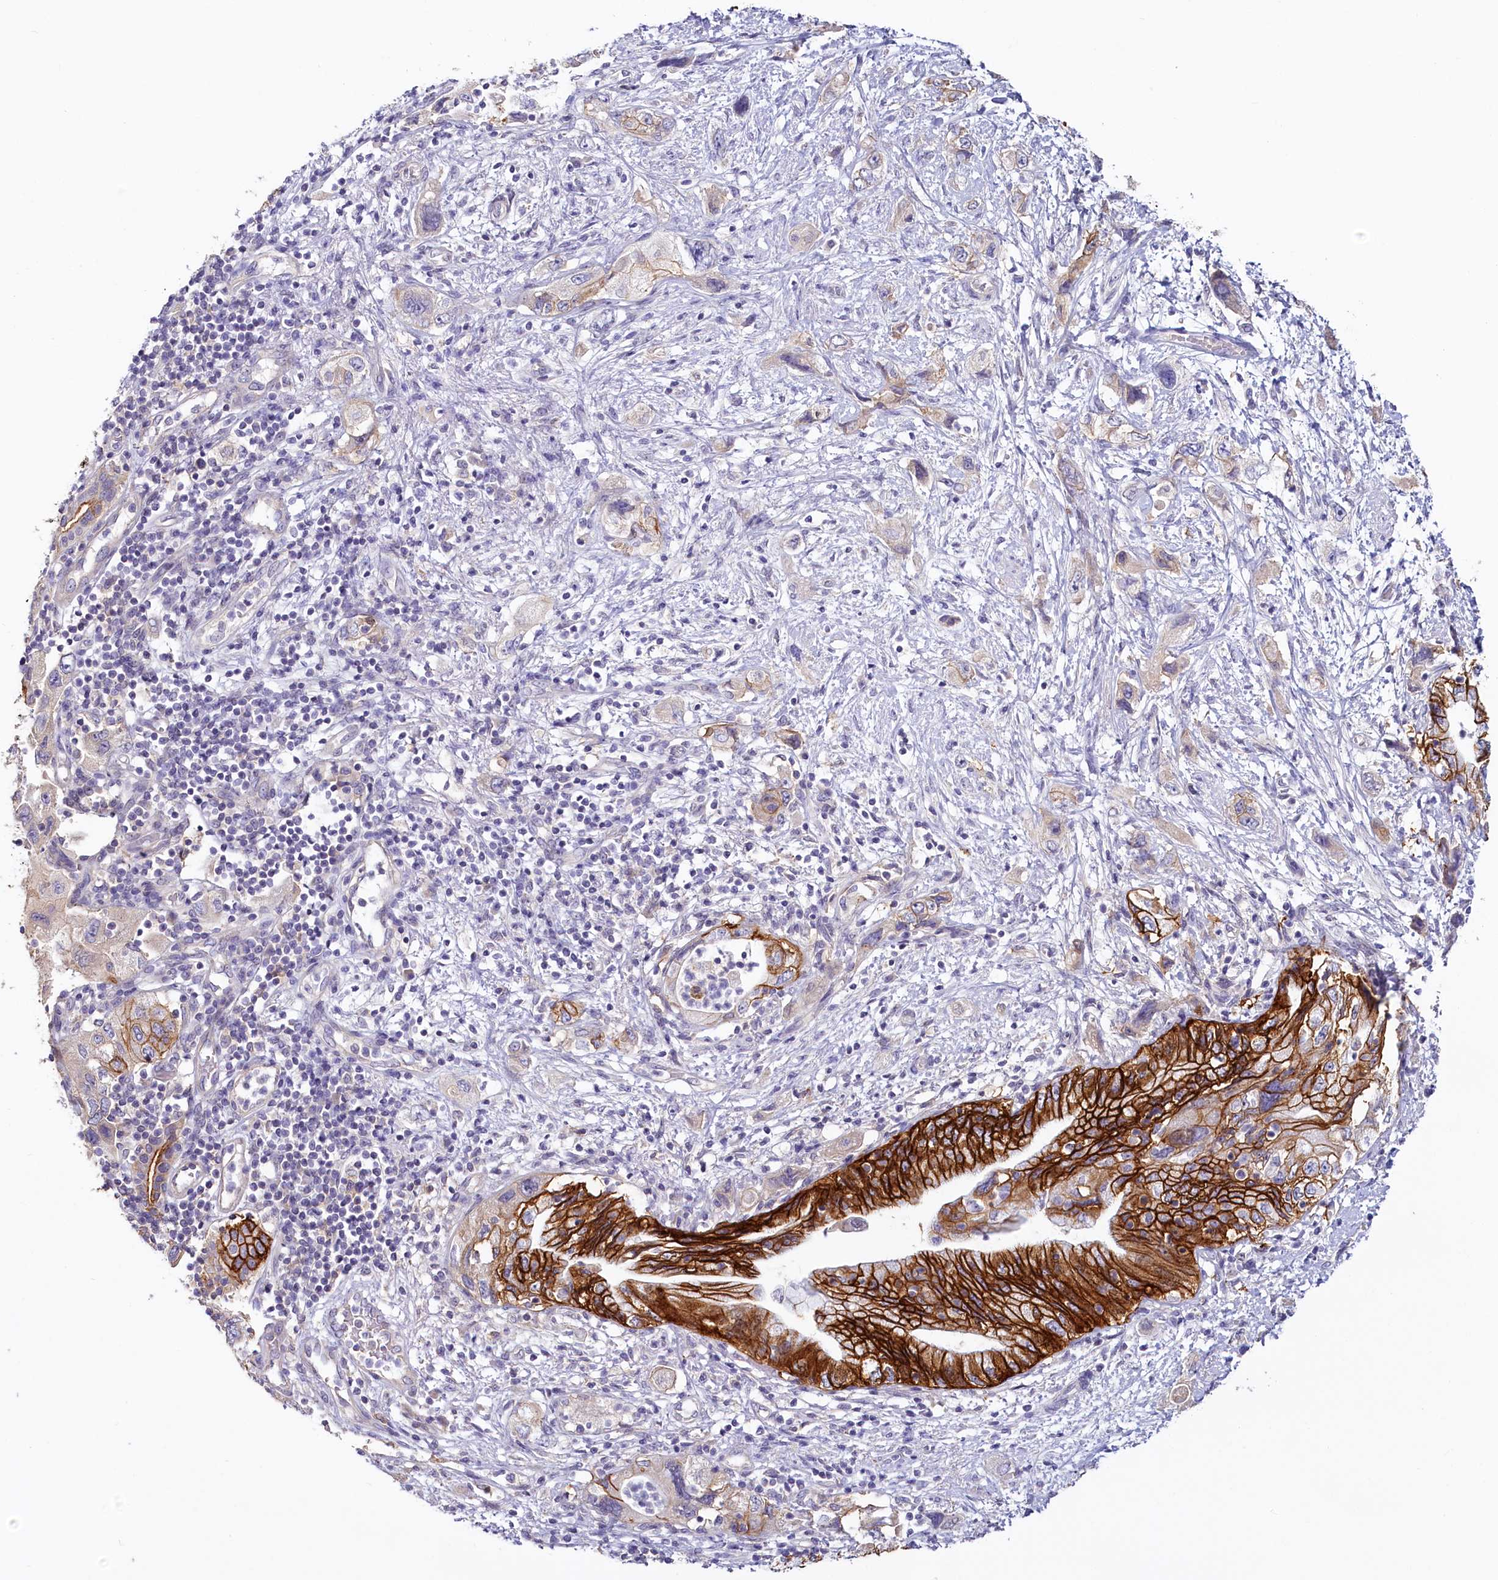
{"staining": {"intensity": "strong", "quantity": ">75%", "location": "cytoplasmic/membranous"}, "tissue": "pancreatic cancer", "cell_type": "Tumor cells", "image_type": "cancer", "snomed": [{"axis": "morphology", "description": "Adenocarcinoma, NOS"}, {"axis": "topography", "description": "Pancreas"}], "caption": "Human pancreatic cancer stained for a protein (brown) reveals strong cytoplasmic/membranous positive staining in approximately >75% of tumor cells.", "gene": "PDE6D", "patient": {"sex": "female", "age": 73}}